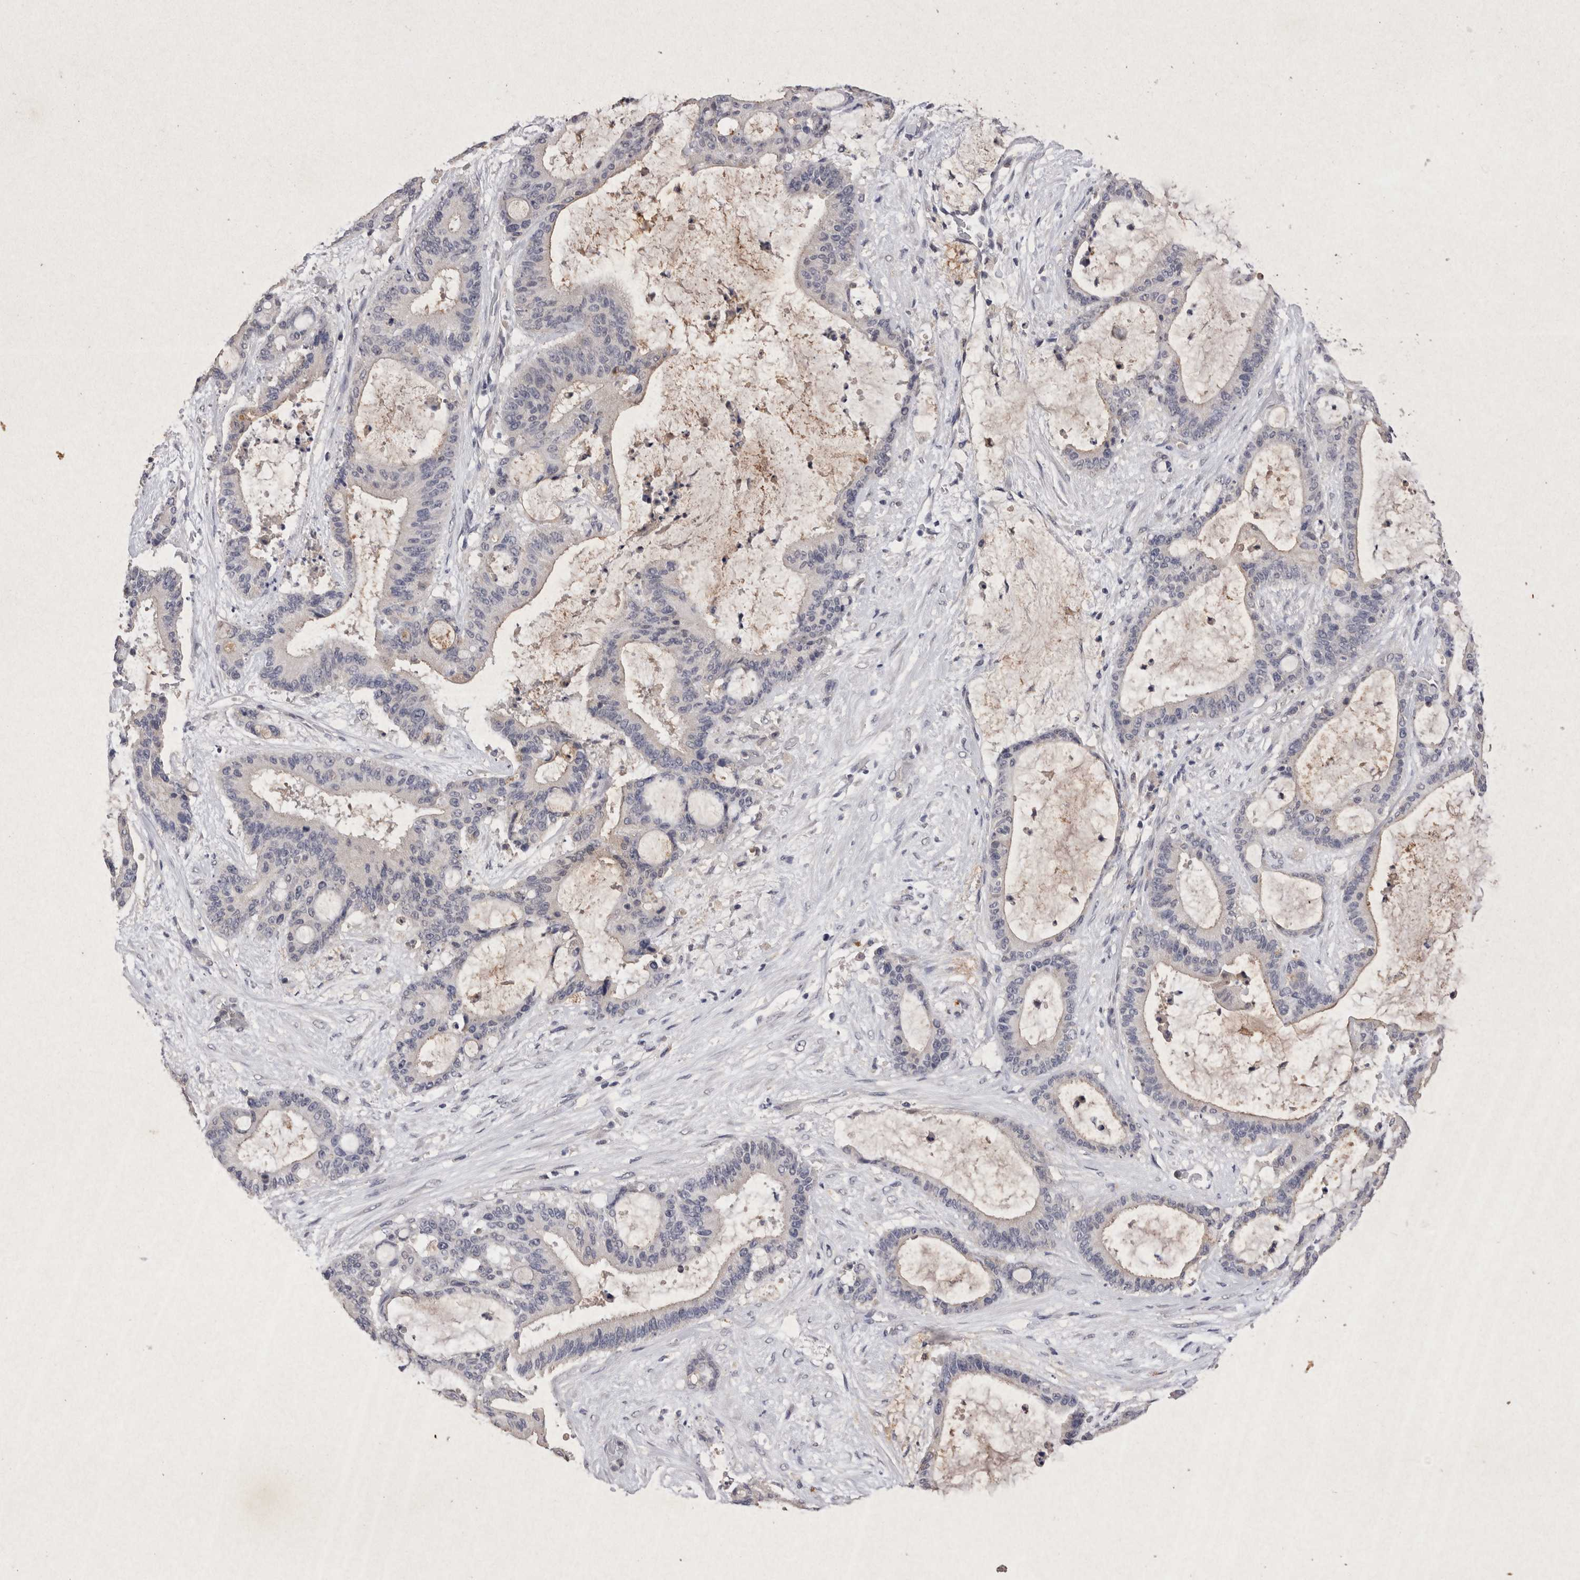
{"staining": {"intensity": "negative", "quantity": "none", "location": "none"}, "tissue": "liver cancer", "cell_type": "Tumor cells", "image_type": "cancer", "snomed": [{"axis": "morphology", "description": "Cholangiocarcinoma"}, {"axis": "topography", "description": "Liver"}], "caption": "DAB (3,3'-diaminobenzidine) immunohistochemical staining of human cholangiocarcinoma (liver) exhibits no significant staining in tumor cells. (DAB immunohistochemistry with hematoxylin counter stain).", "gene": "RASSF3", "patient": {"sex": "female", "age": 73}}